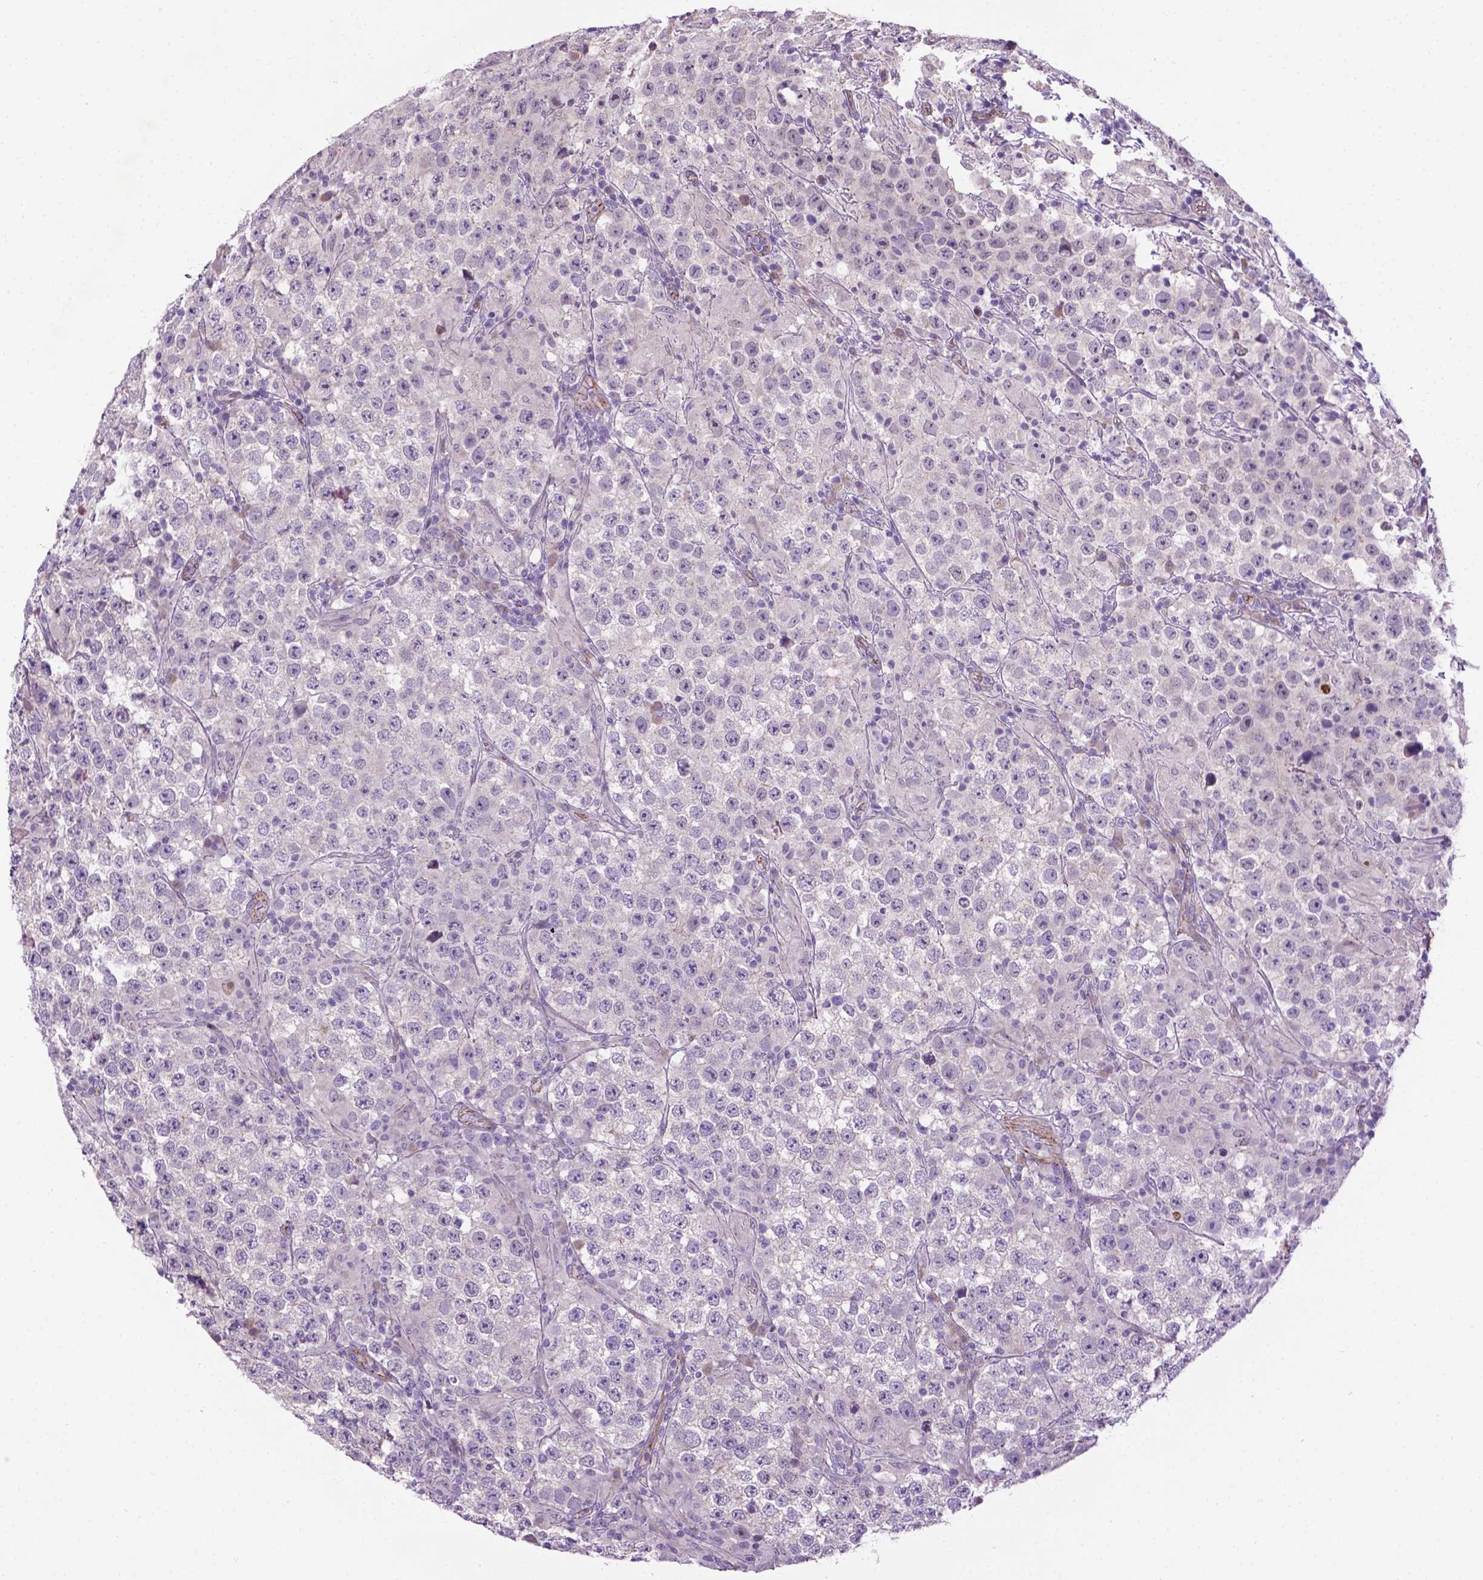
{"staining": {"intensity": "negative", "quantity": "none", "location": "none"}, "tissue": "testis cancer", "cell_type": "Tumor cells", "image_type": "cancer", "snomed": [{"axis": "morphology", "description": "Seminoma, NOS"}, {"axis": "morphology", "description": "Carcinoma, Embryonal, NOS"}, {"axis": "topography", "description": "Testis"}], "caption": "Testis cancer (seminoma) stained for a protein using immunohistochemistry exhibits no positivity tumor cells.", "gene": "CCER2", "patient": {"sex": "male", "age": 41}}